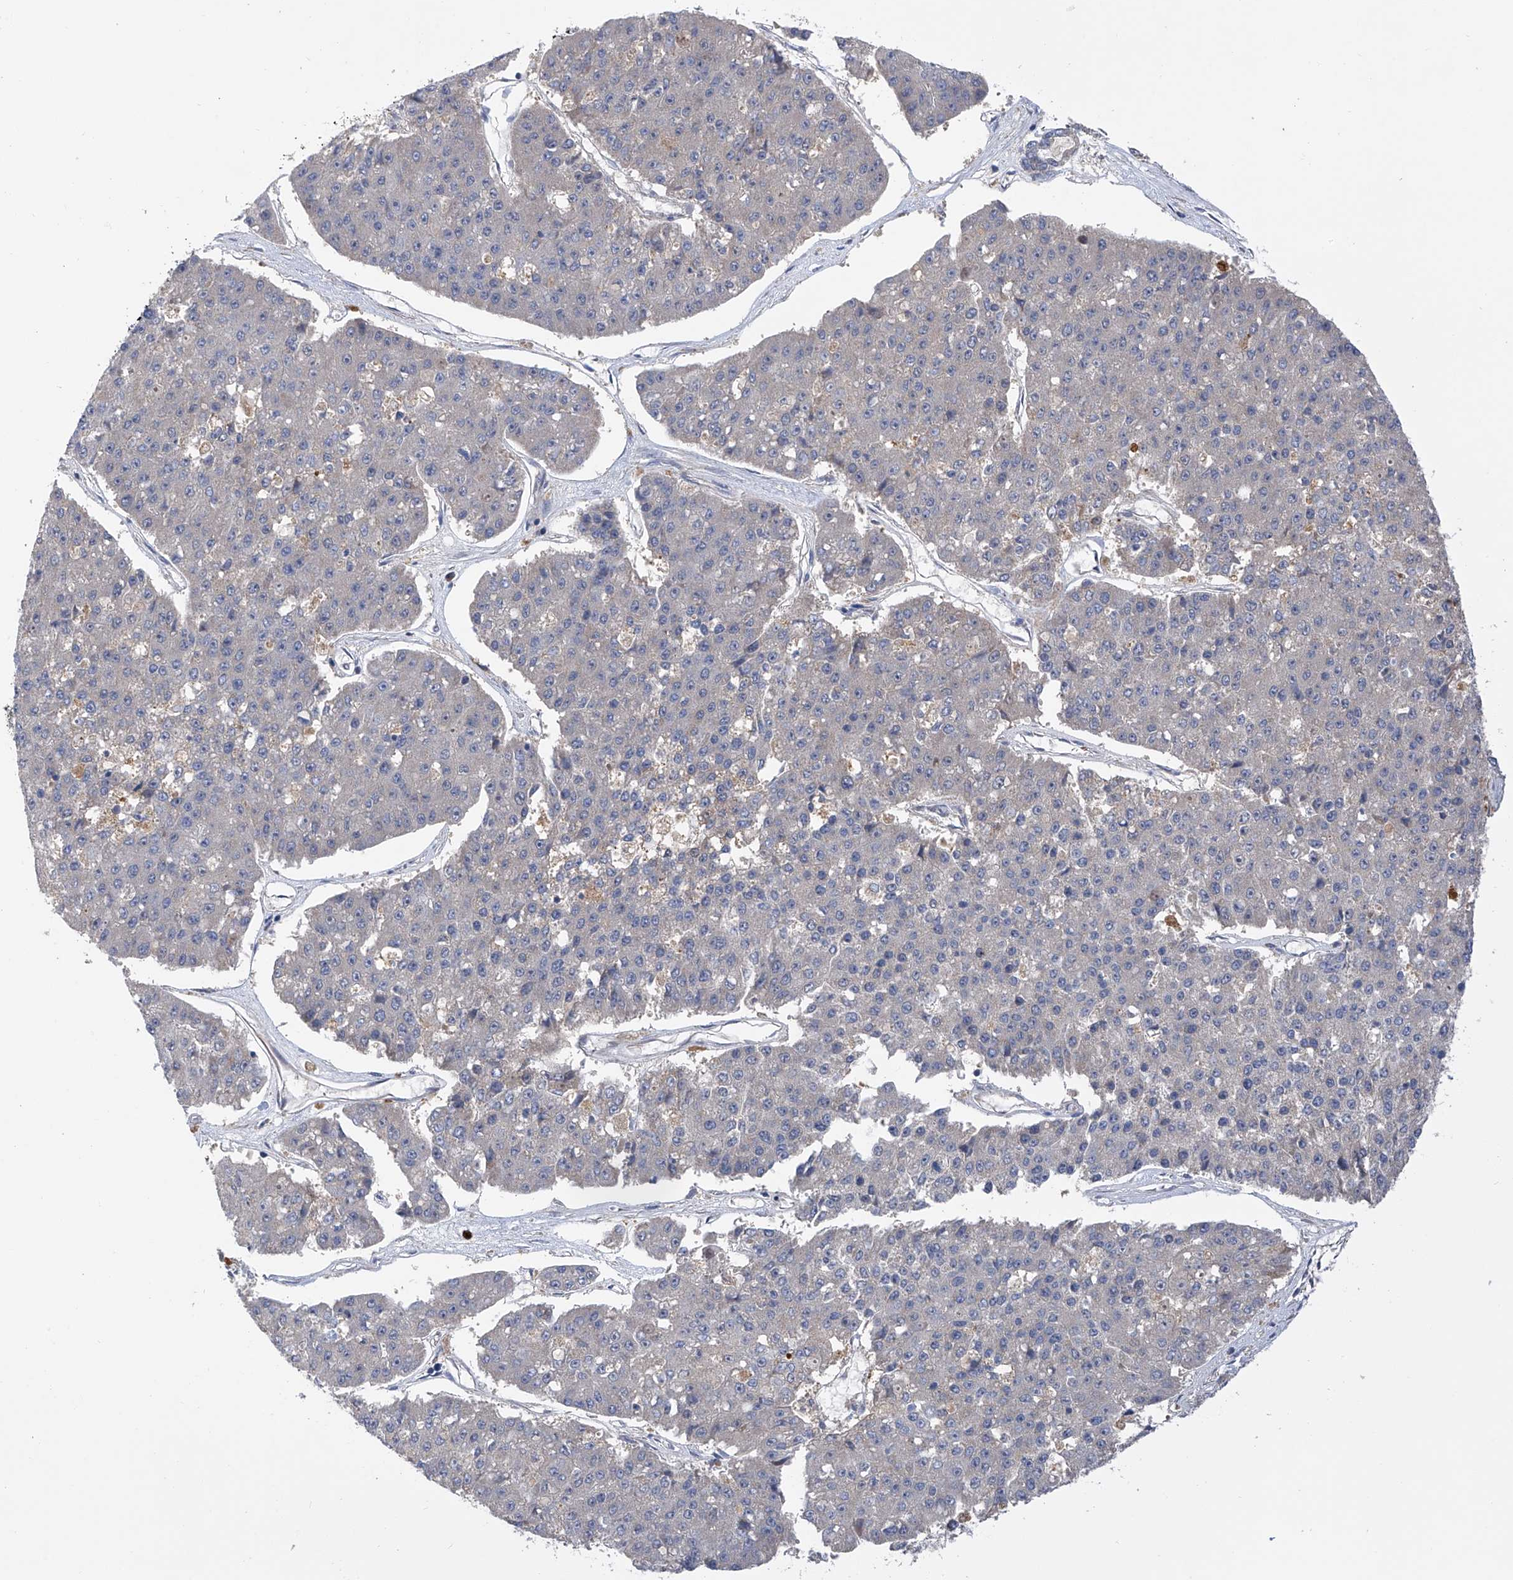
{"staining": {"intensity": "negative", "quantity": "none", "location": "none"}, "tissue": "pancreatic cancer", "cell_type": "Tumor cells", "image_type": "cancer", "snomed": [{"axis": "morphology", "description": "Adenocarcinoma, NOS"}, {"axis": "topography", "description": "Pancreas"}], "caption": "Micrograph shows no significant protein expression in tumor cells of adenocarcinoma (pancreatic).", "gene": "SPATA20", "patient": {"sex": "male", "age": 50}}